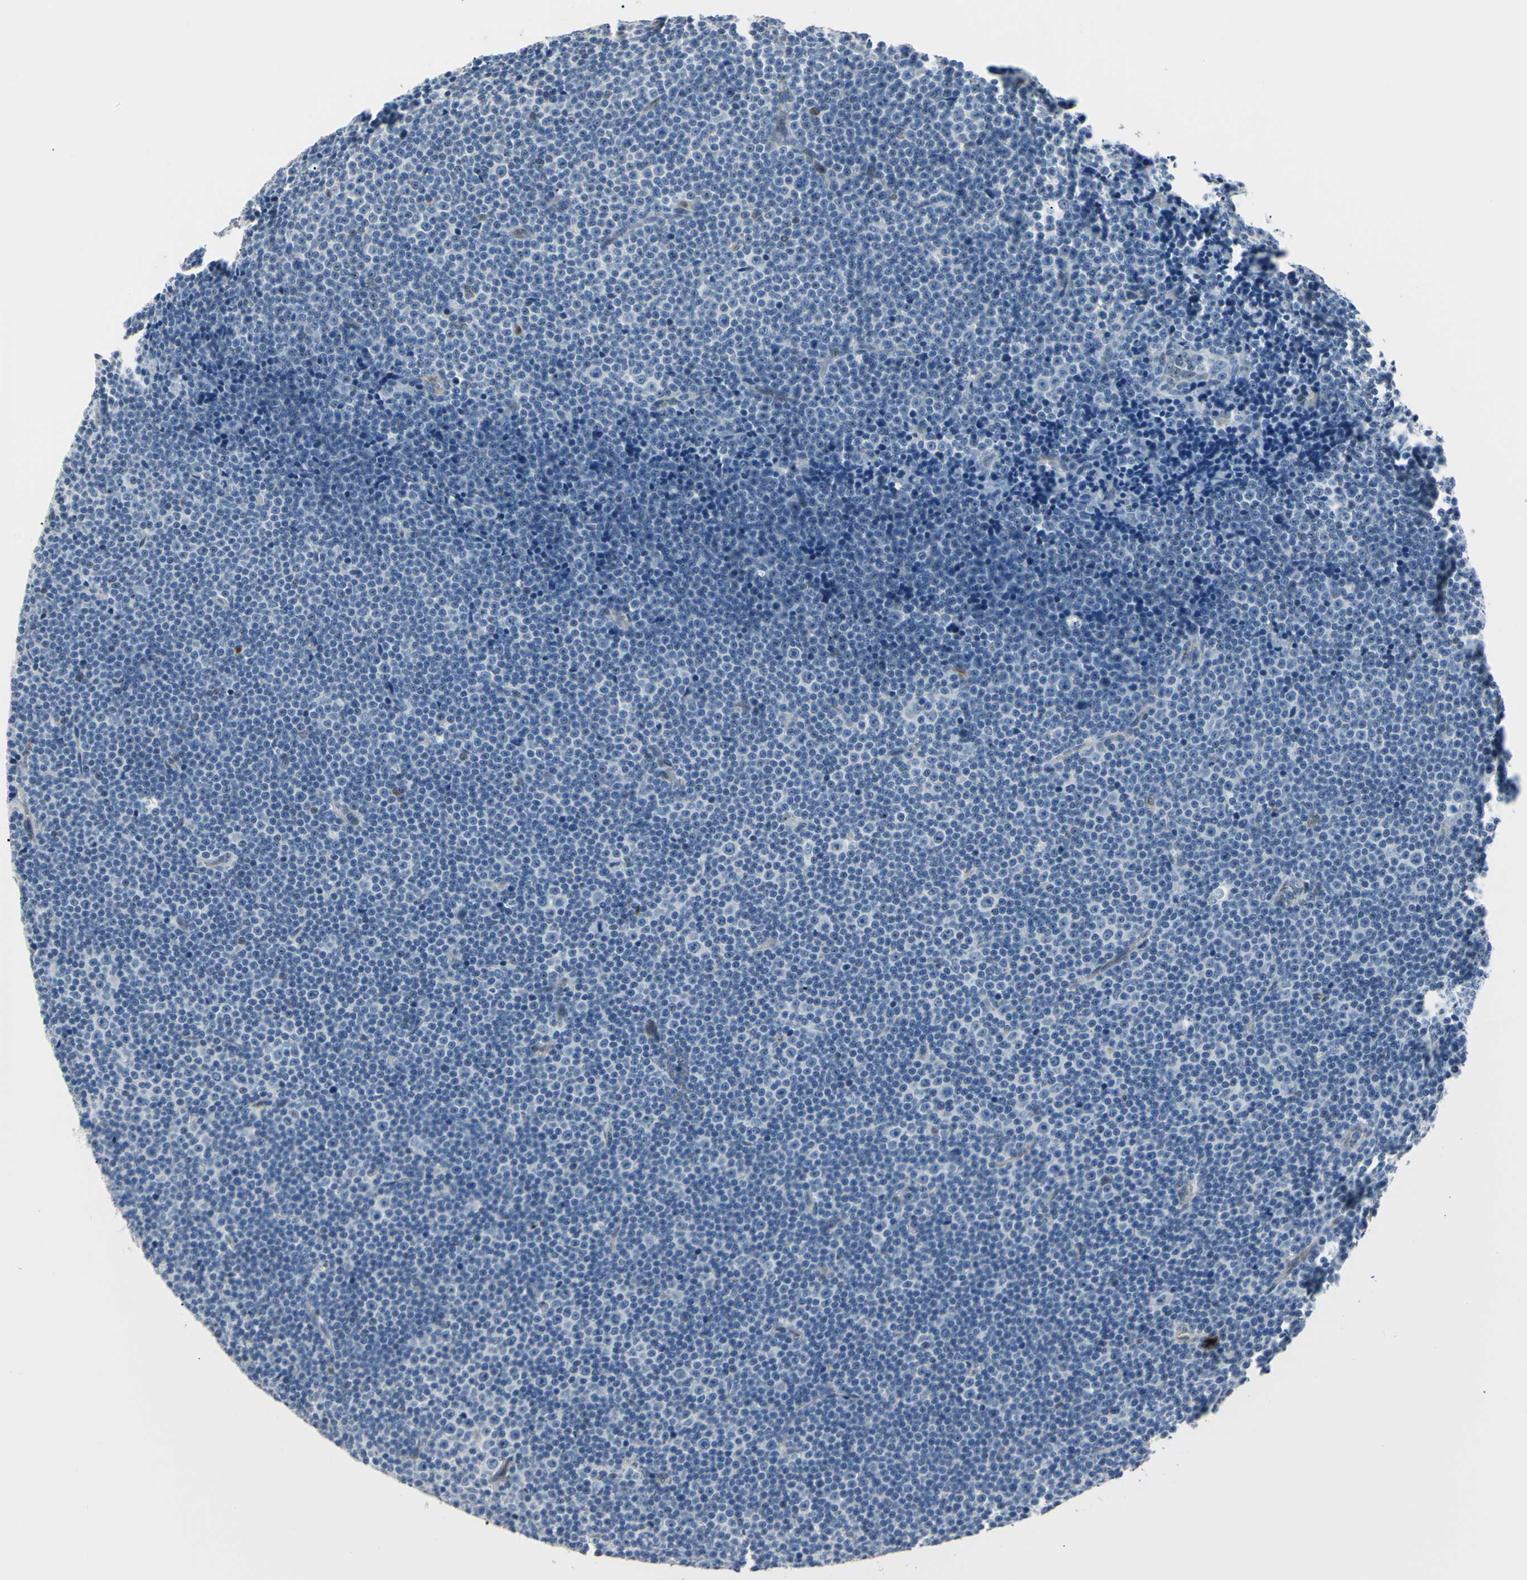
{"staining": {"intensity": "negative", "quantity": "none", "location": "none"}, "tissue": "lymphoma", "cell_type": "Tumor cells", "image_type": "cancer", "snomed": [{"axis": "morphology", "description": "Malignant lymphoma, non-Hodgkin's type, Low grade"}, {"axis": "topography", "description": "Lymph node"}], "caption": "Lymphoma stained for a protein using IHC exhibits no positivity tumor cells.", "gene": "AKR1C3", "patient": {"sex": "female", "age": 67}}